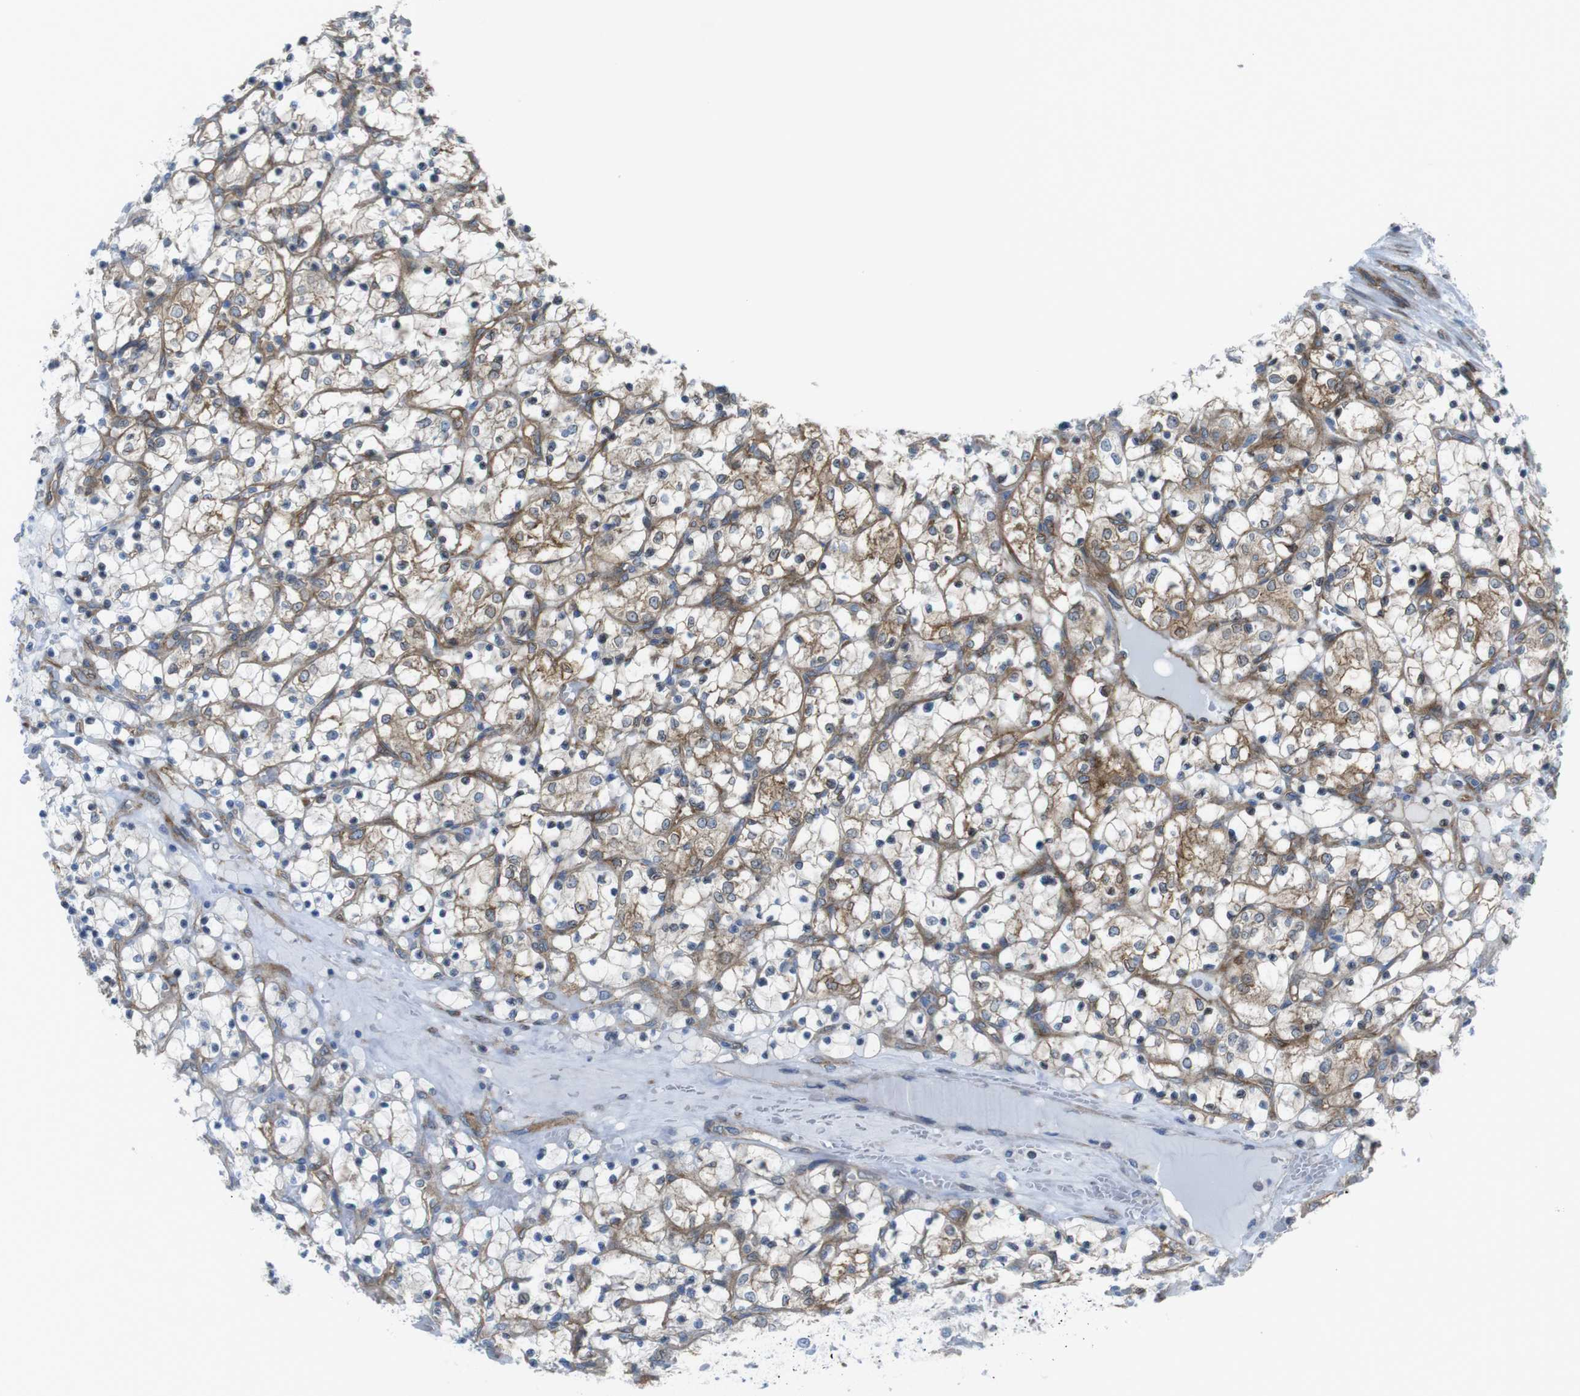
{"staining": {"intensity": "weak", "quantity": "25%-75%", "location": "cytoplasmic/membranous"}, "tissue": "renal cancer", "cell_type": "Tumor cells", "image_type": "cancer", "snomed": [{"axis": "morphology", "description": "Adenocarcinoma, NOS"}, {"axis": "topography", "description": "Kidney"}], "caption": "About 25%-75% of tumor cells in human renal adenocarcinoma demonstrate weak cytoplasmic/membranous protein positivity as visualized by brown immunohistochemical staining.", "gene": "DIAPH2", "patient": {"sex": "female", "age": 69}}